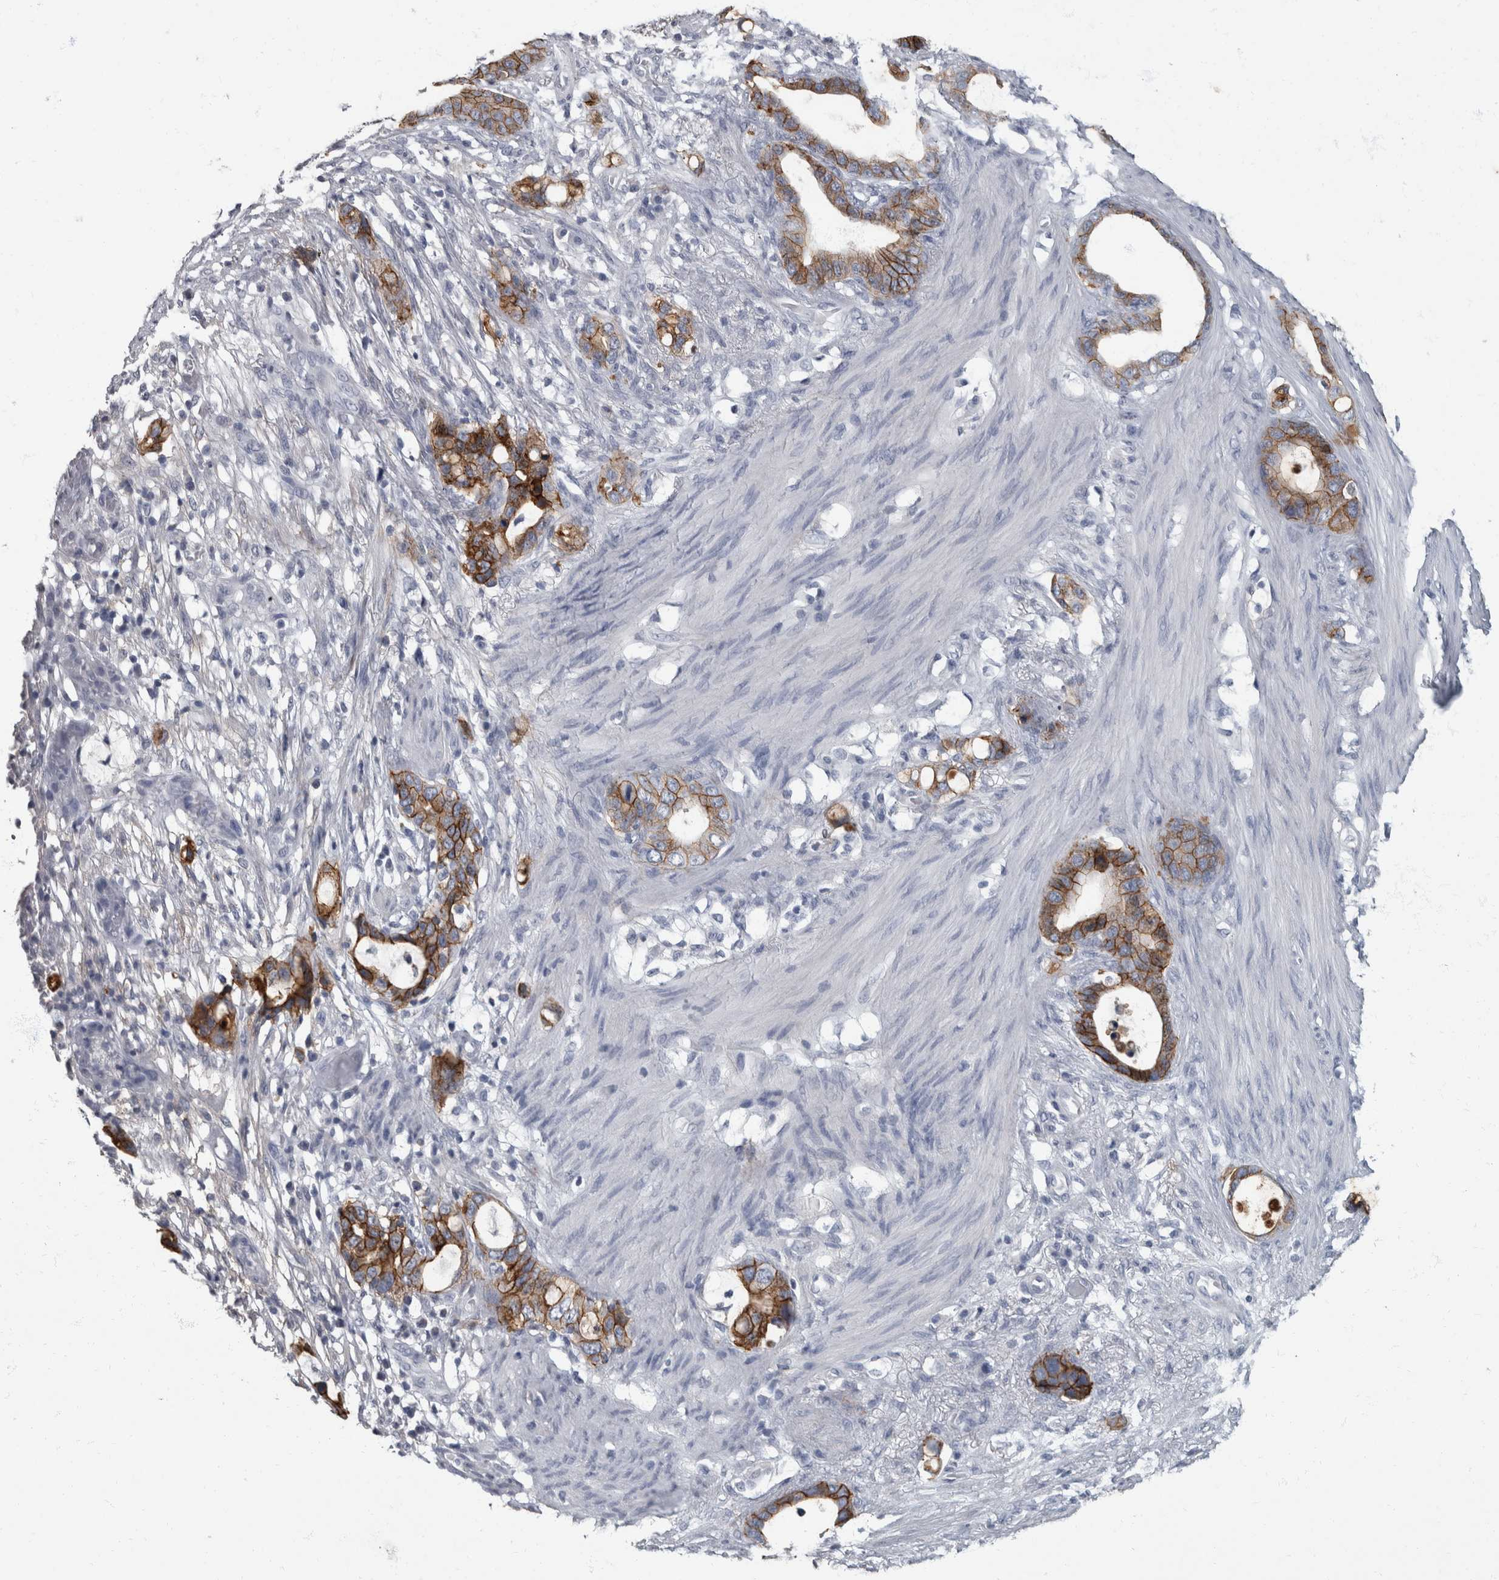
{"staining": {"intensity": "strong", "quantity": ">75%", "location": "cytoplasmic/membranous"}, "tissue": "stomach cancer", "cell_type": "Tumor cells", "image_type": "cancer", "snomed": [{"axis": "morphology", "description": "Adenocarcinoma, NOS"}, {"axis": "topography", "description": "Stomach"}], "caption": "A histopathology image of human stomach cancer stained for a protein exhibits strong cytoplasmic/membranous brown staining in tumor cells. The staining was performed using DAB, with brown indicating positive protein expression. Nuclei are stained blue with hematoxylin.", "gene": "DSG2", "patient": {"sex": "female", "age": 75}}